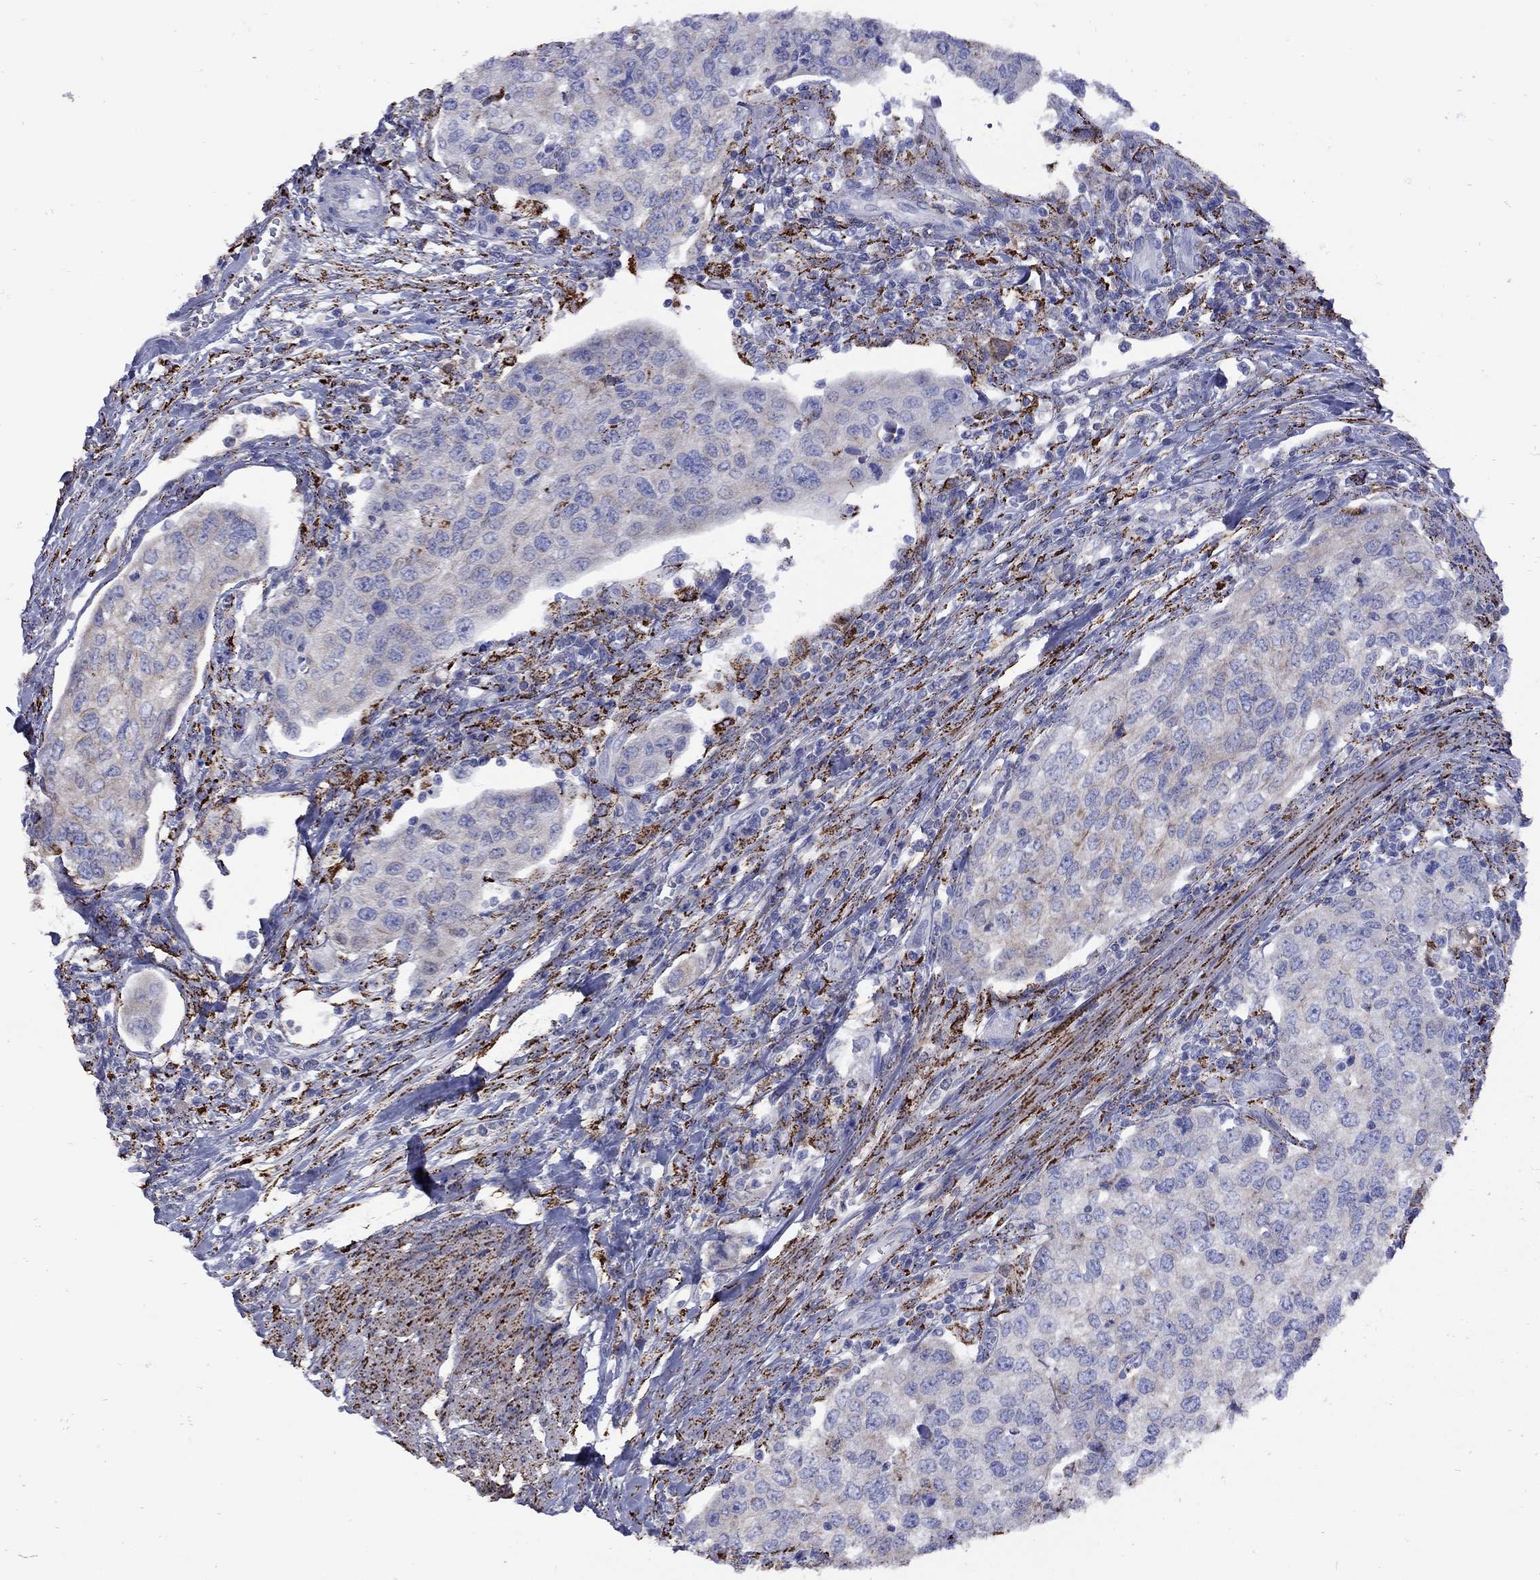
{"staining": {"intensity": "negative", "quantity": "none", "location": "none"}, "tissue": "urothelial cancer", "cell_type": "Tumor cells", "image_type": "cancer", "snomed": [{"axis": "morphology", "description": "Urothelial carcinoma, High grade"}, {"axis": "topography", "description": "Urinary bladder"}], "caption": "A high-resolution micrograph shows immunohistochemistry staining of urothelial carcinoma (high-grade), which shows no significant staining in tumor cells.", "gene": "SESTD1", "patient": {"sex": "female", "age": 78}}